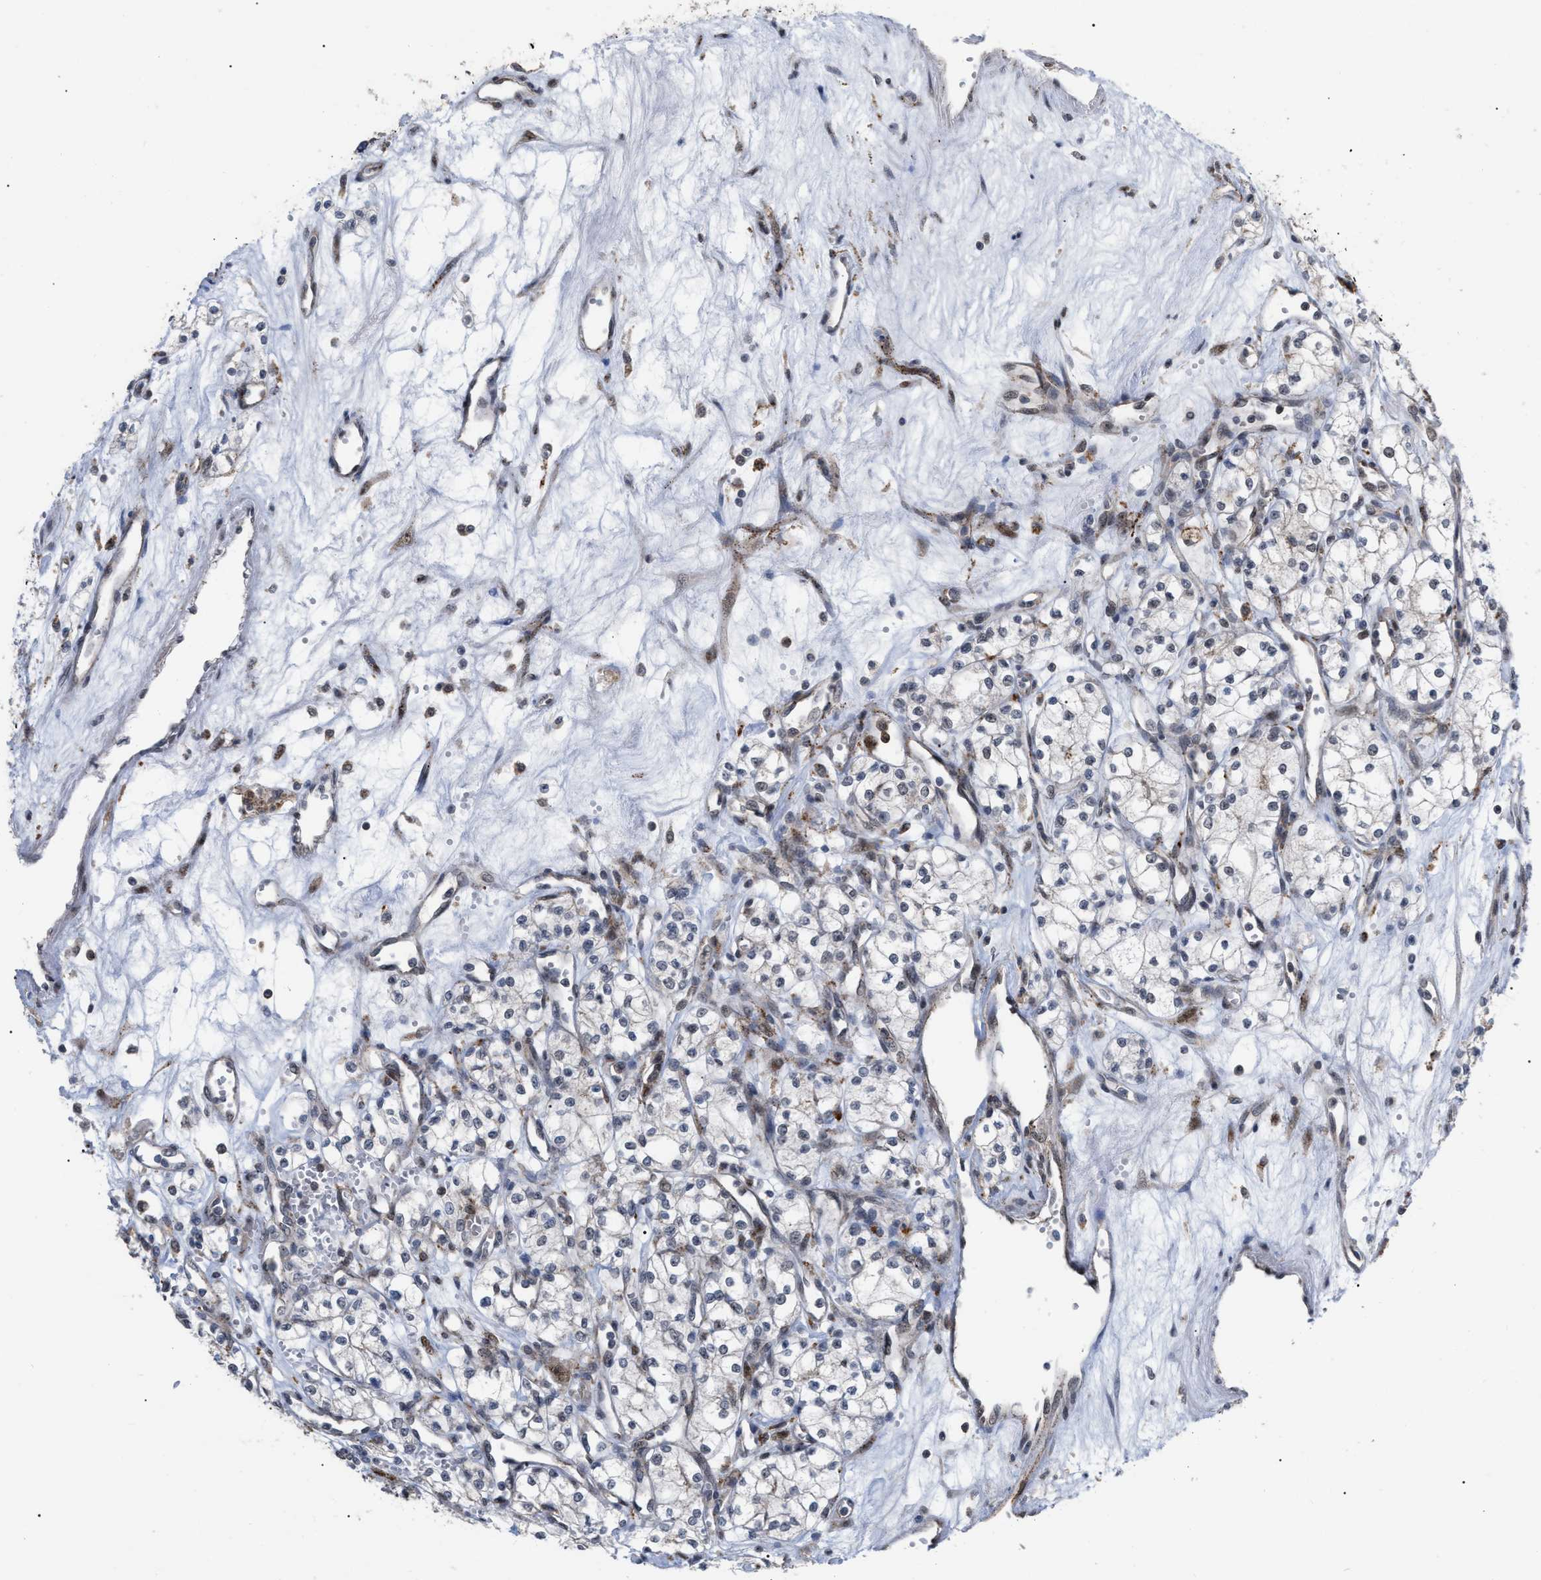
{"staining": {"intensity": "negative", "quantity": "none", "location": "none"}, "tissue": "renal cancer", "cell_type": "Tumor cells", "image_type": "cancer", "snomed": [{"axis": "morphology", "description": "Adenocarcinoma, NOS"}, {"axis": "topography", "description": "Kidney"}], "caption": "Protein analysis of adenocarcinoma (renal) reveals no significant expression in tumor cells. The staining was performed using DAB to visualize the protein expression in brown, while the nuclei were stained in blue with hematoxylin (Magnification: 20x).", "gene": "UPF1", "patient": {"sex": "male", "age": 59}}